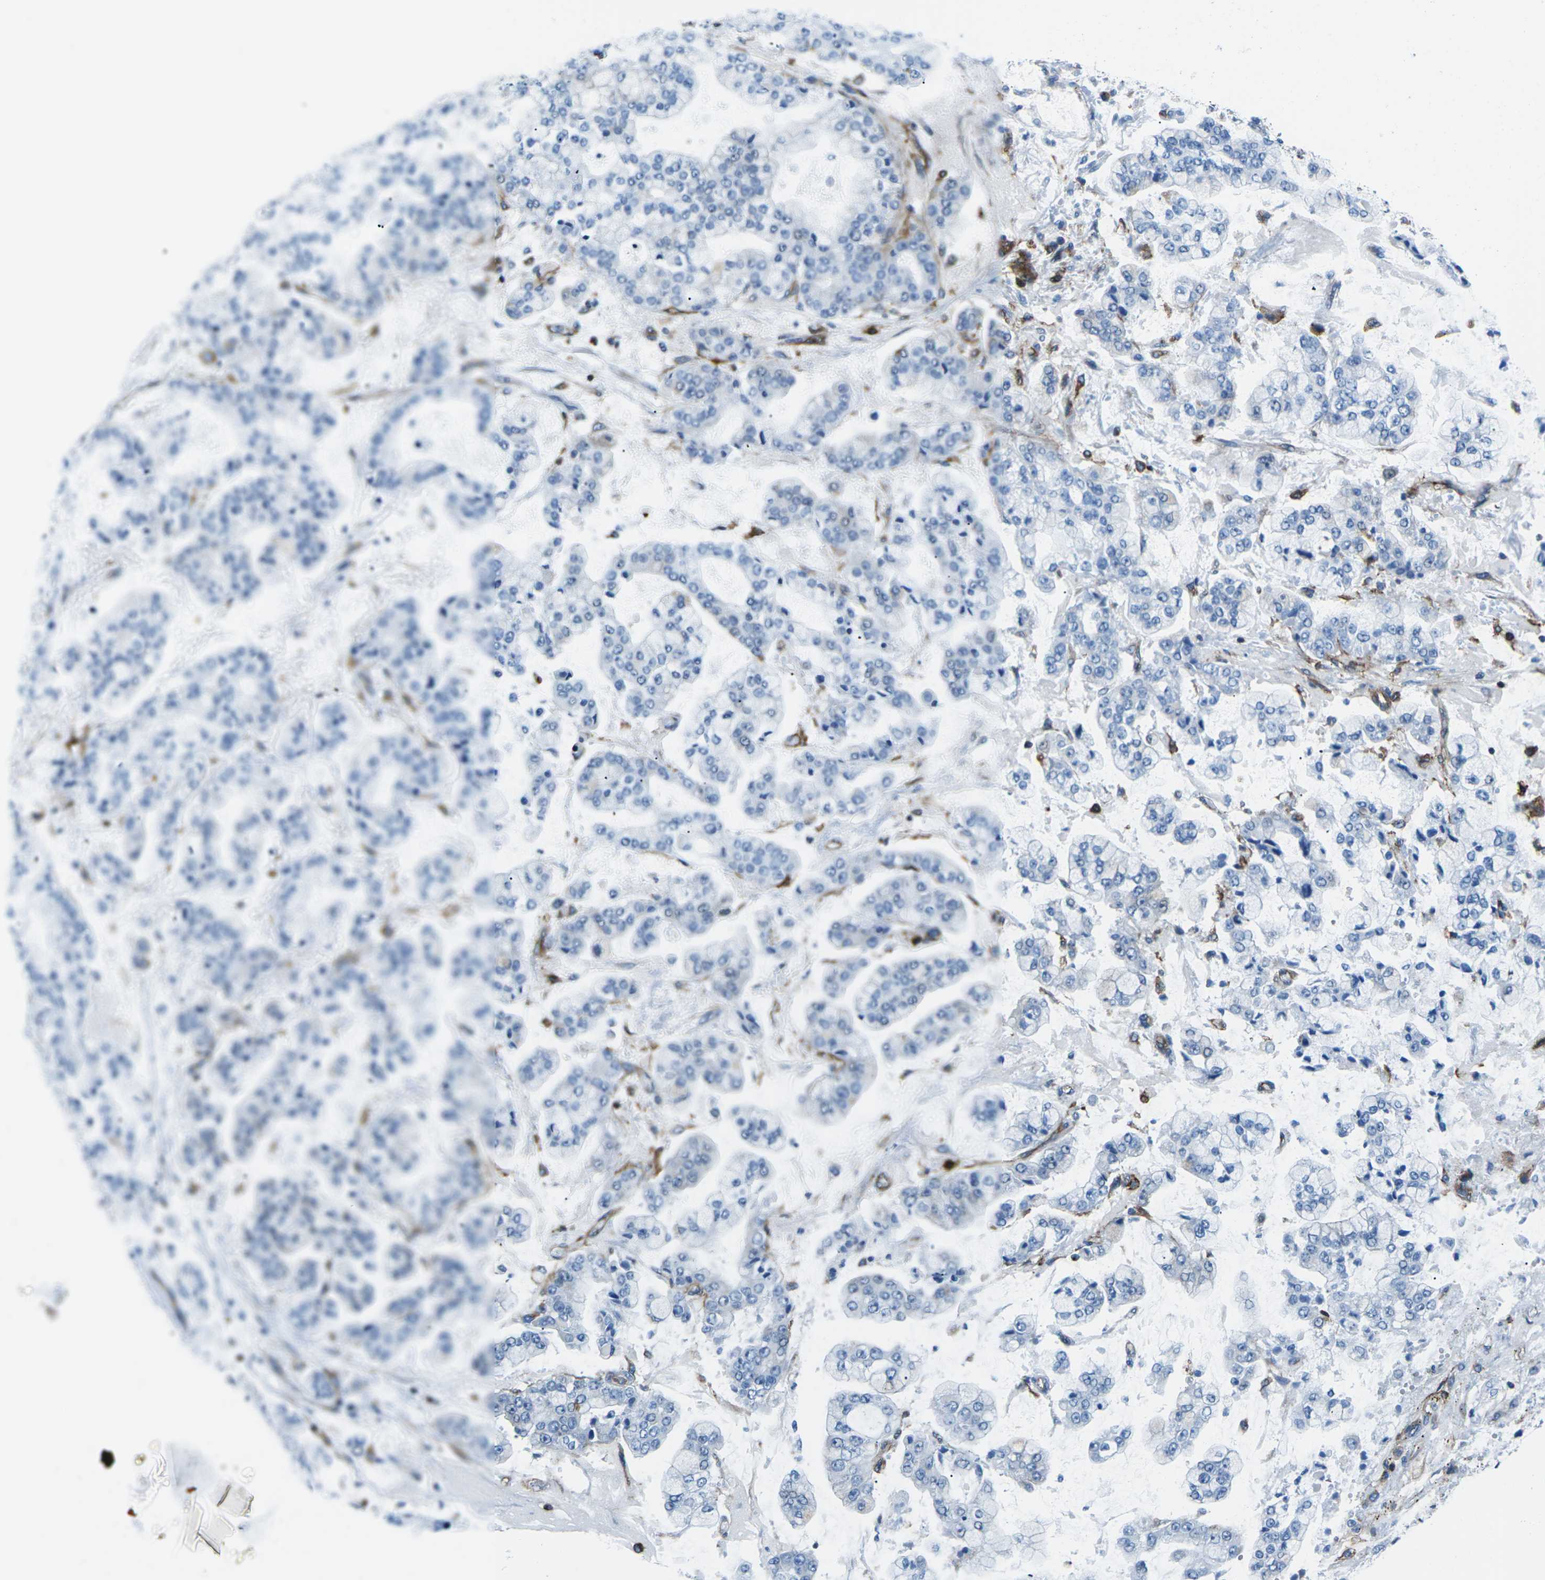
{"staining": {"intensity": "negative", "quantity": "none", "location": "none"}, "tissue": "stomach cancer", "cell_type": "Tumor cells", "image_type": "cancer", "snomed": [{"axis": "morphology", "description": "Adenocarcinoma, NOS"}, {"axis": "topography", "description": "Stomach"}], "caption": "Immunohistochemistry histopathology image of adenocarcinoma (stomach) stained for a protein (brown), which demonstrates no expression in tumor cells.", "gene": "SOCS4", "patient": {"sex": "male", "age": 76}}